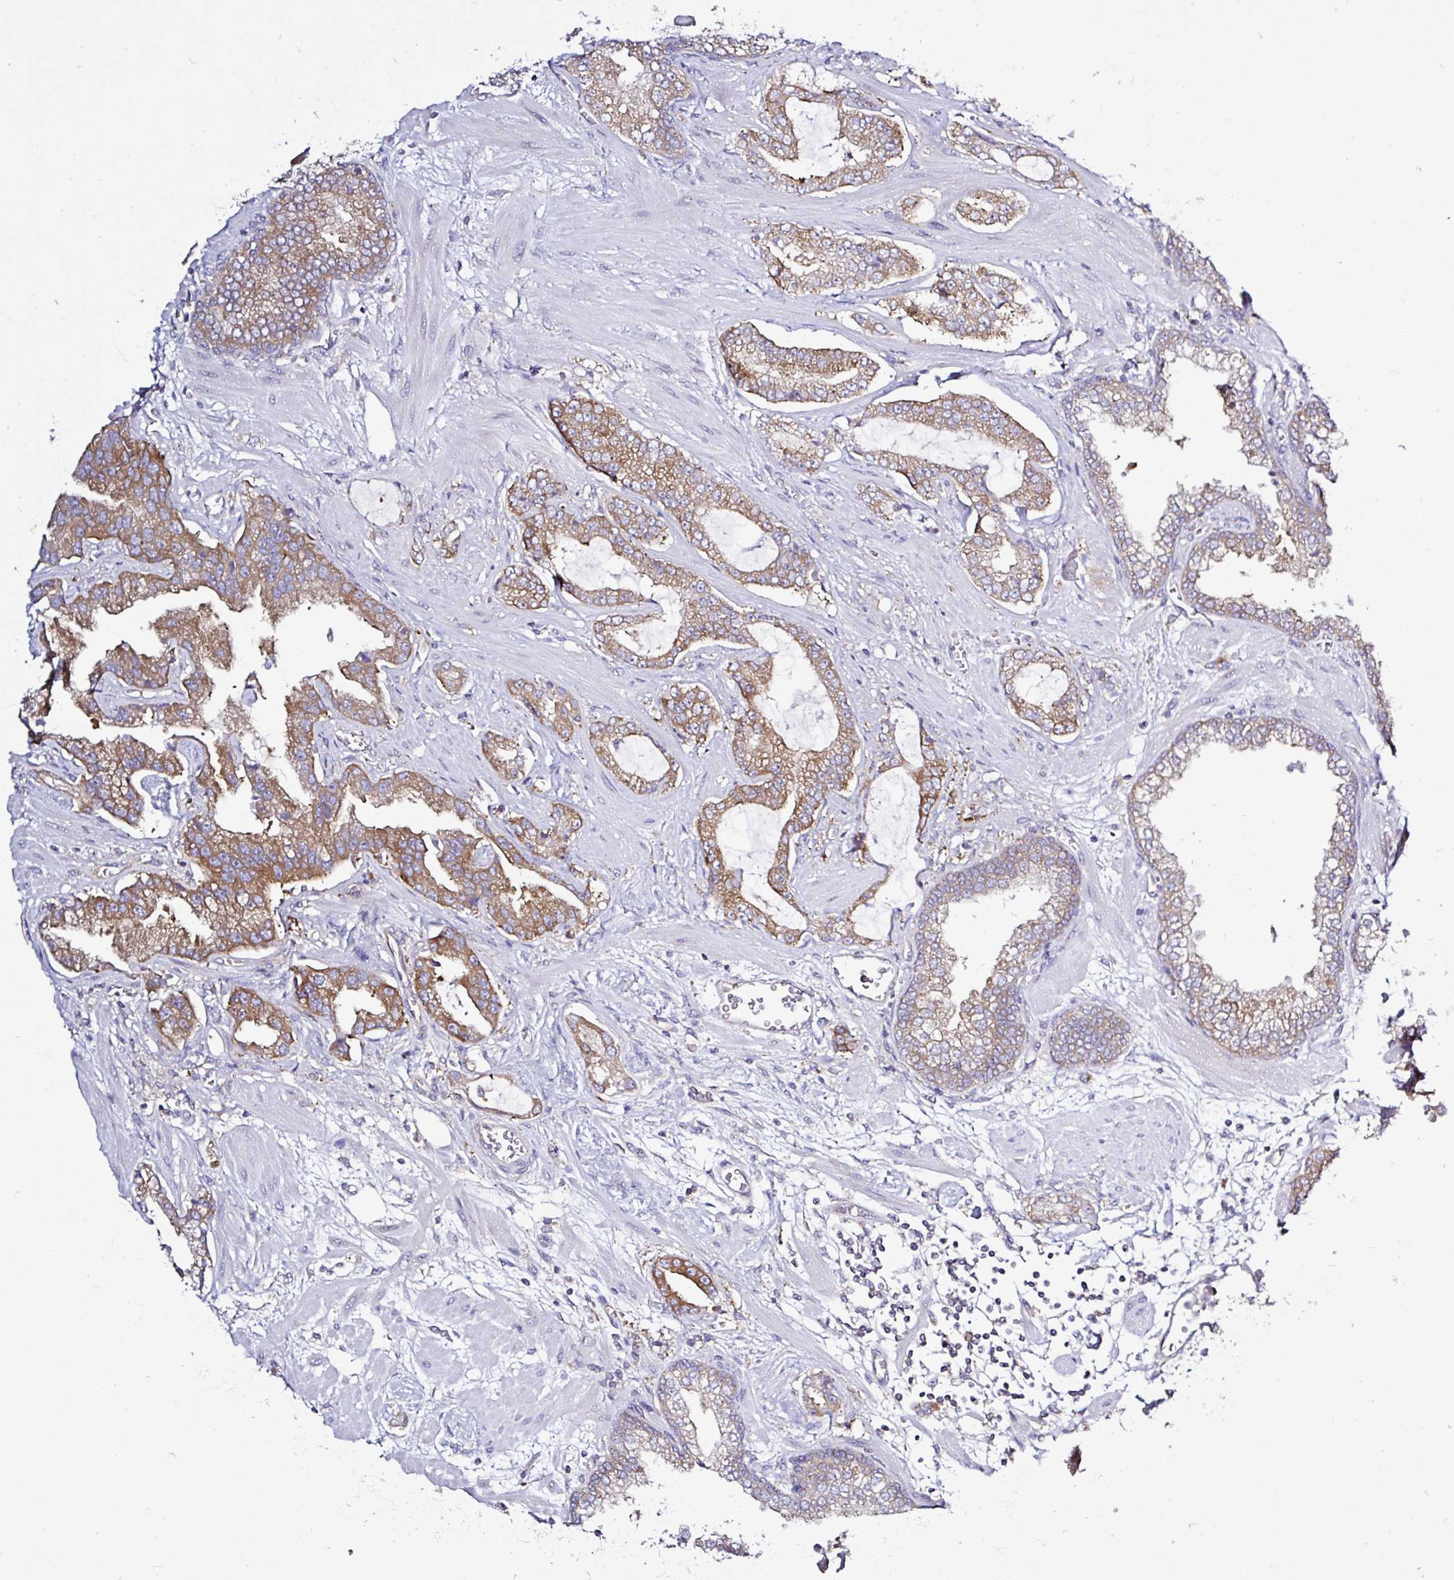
{"staining": {"intensity": "moderate", "quantity": ">75%", "location": "cytoplasmic/membranous"}, "tissue": "prostate cancer", "cell_type": "Tumor cells", "image_type": "cancer", "snomed": [{"axis": "morphology", "description": "Adenocarcinoma, Low grade"}, {"axis": "topography", "description": "Prostate"}], "caption": "Protein analysis of prostate cancer (low-grade adenocarcinoma) tissue exhibits moderate cytoplasmic/membranous expression in about >75% of tumor cells.", "gene": "LARS1", "patient": {"sex": "male", "age": 62}}